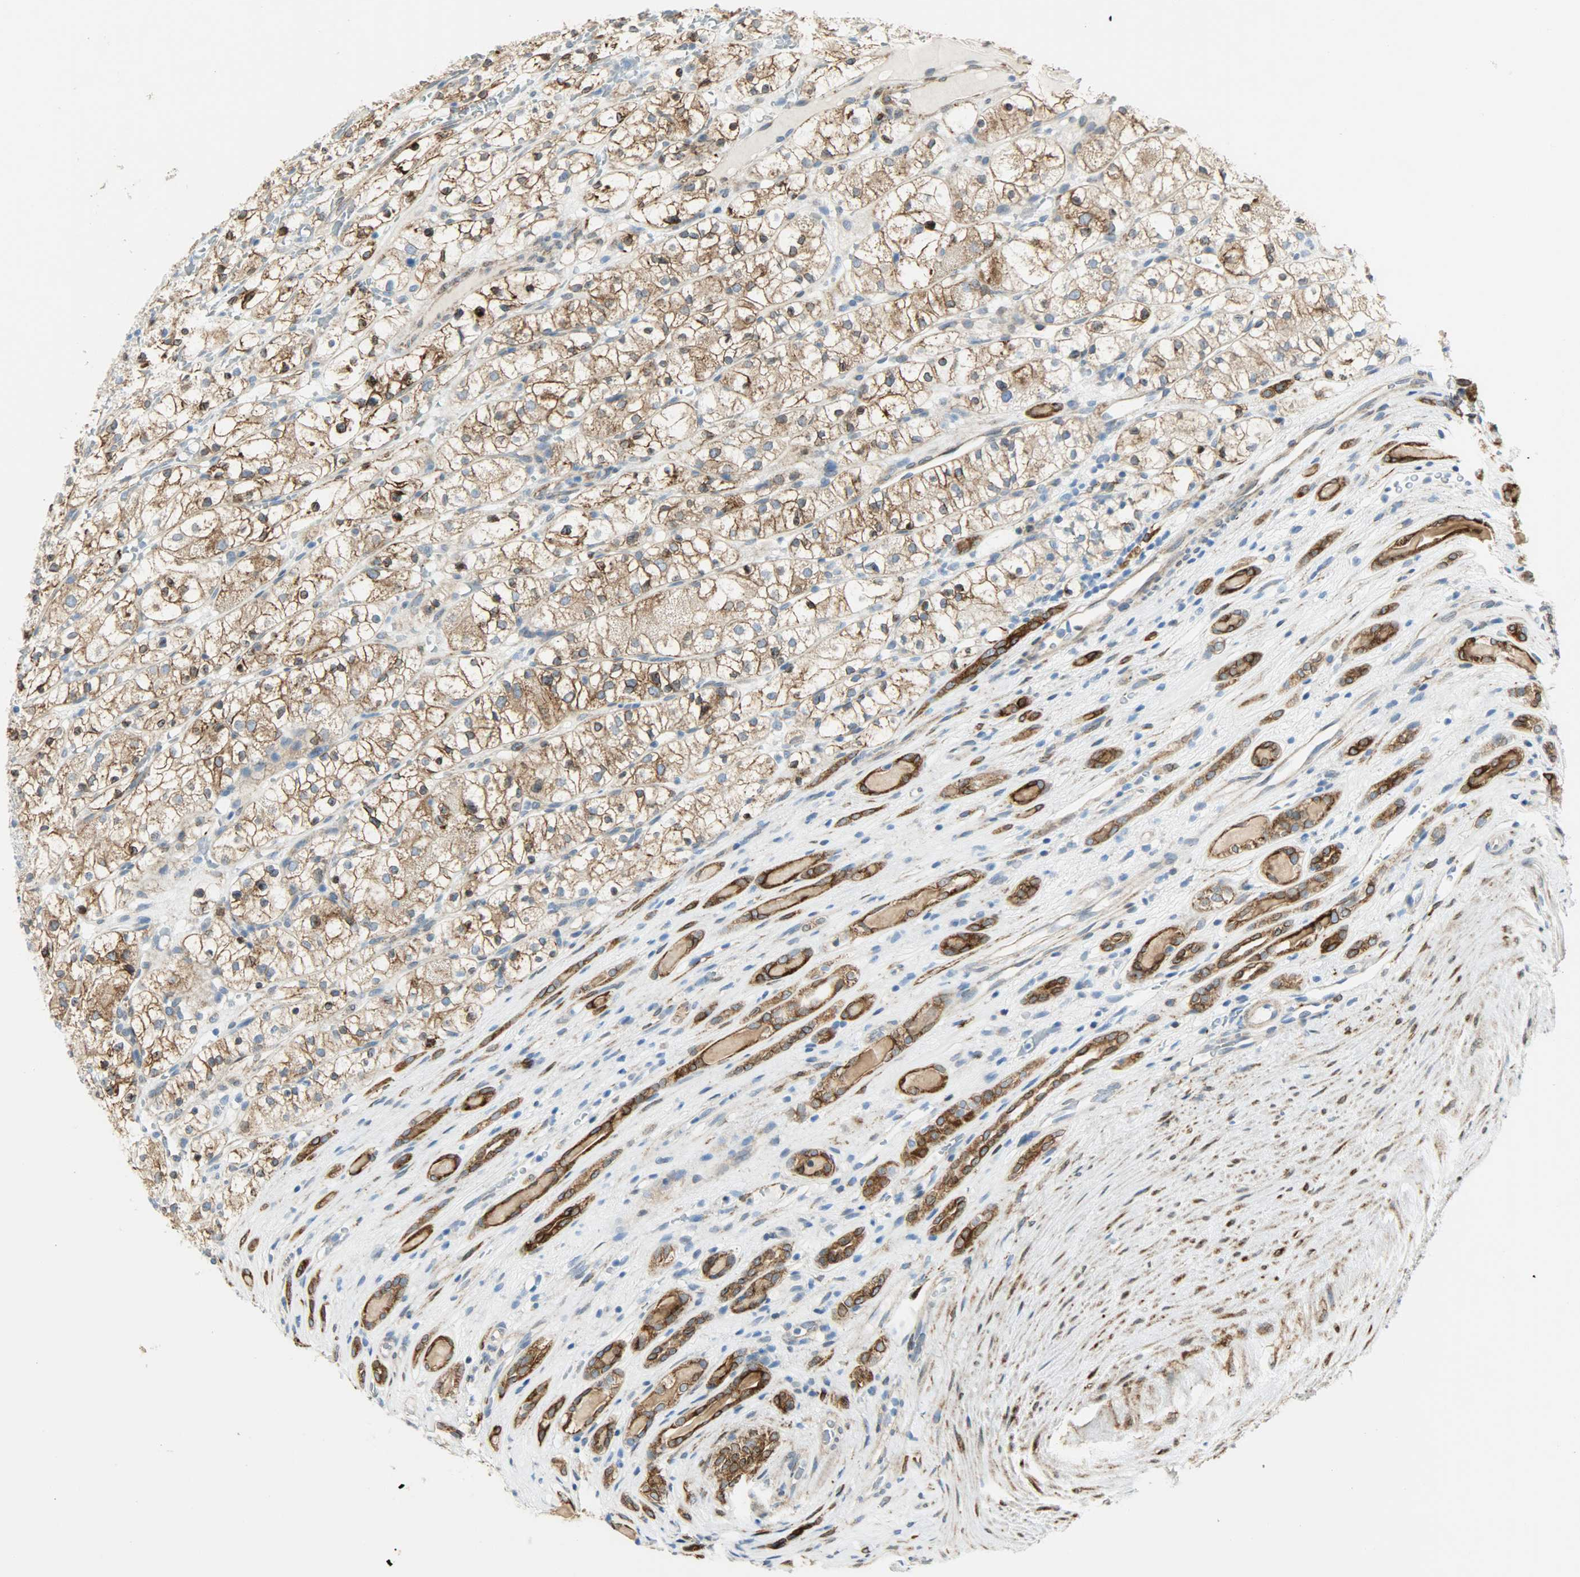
{"staining": {"intensity": "strong", "quantity": ">75%", "location": "cytoplasmic/membranous"}, "tissue": "renal cancer", "cell_type": "Tumor cells", "image_type": "cancer", "snomed": [{"axis": "morphology", "description": "Adenocarcinoma, NOS"}, {"axis": "topography", "description": "Kidney"}], "caption": "Immunohistochemical staining of human renal cancer shows strong cytoplasmic/membranous protein positivity in about >75% of tumor cells.", "gene": "PKD2", "patient": {"sex": "female", "age": 60}}